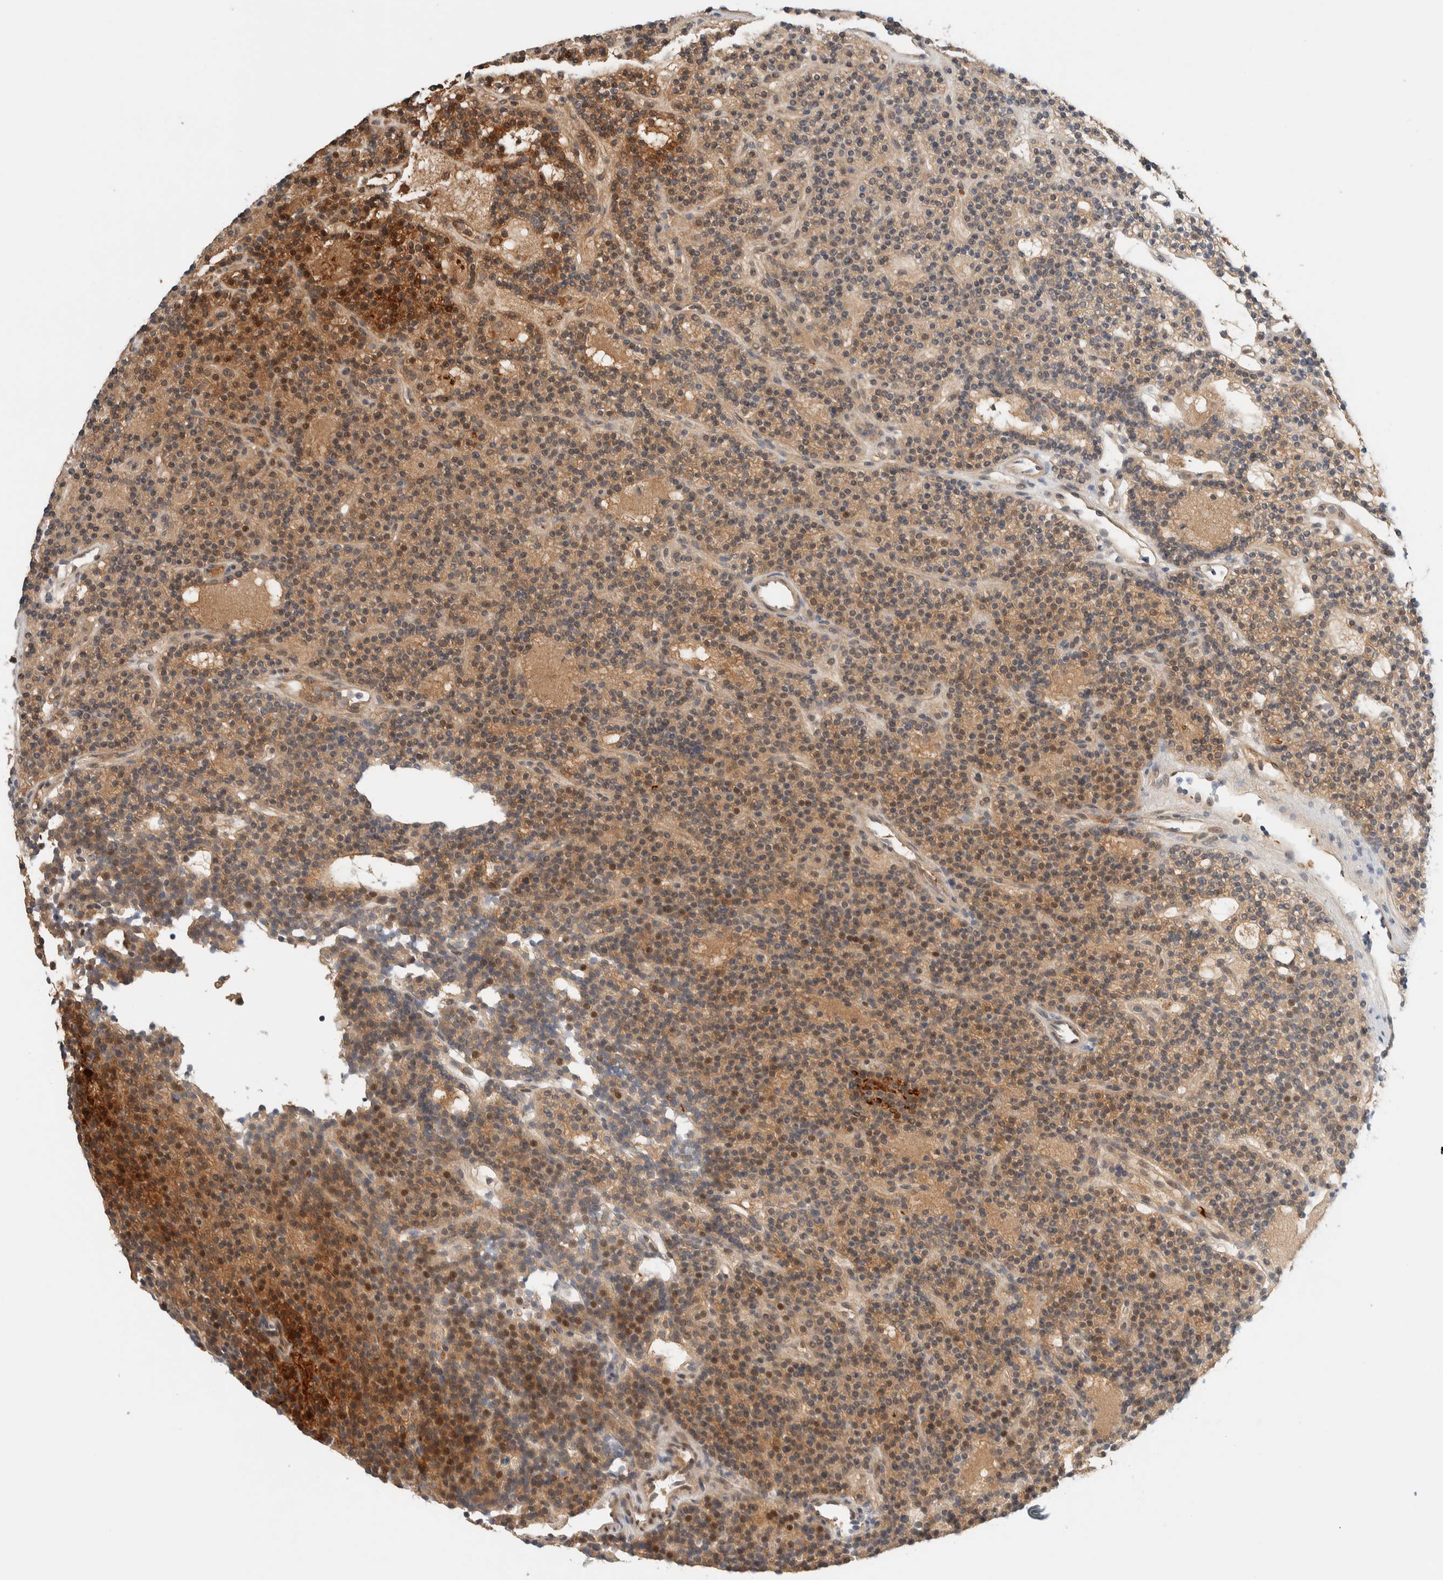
{"staining": {"intensity": "moderate", "quantity": ">75%", "location": "cytoplasmic/membranous"}, "tissue": "parathyroid gland", "cell_type": "Glandular cells", "image_type": "normal", "snomed": [{"axis": "morphology", "description": "Normal tissue, NOS"}, {"axis": "topography", "description": "Parathyroid gland"}], "caption": "Moderate cytoplasmic/membranous protein staining is seen in about >75% of glandular cells in parathyroid gland.", "gene": "TSTD2", "patient": {"sex": "male", "age": 75}}